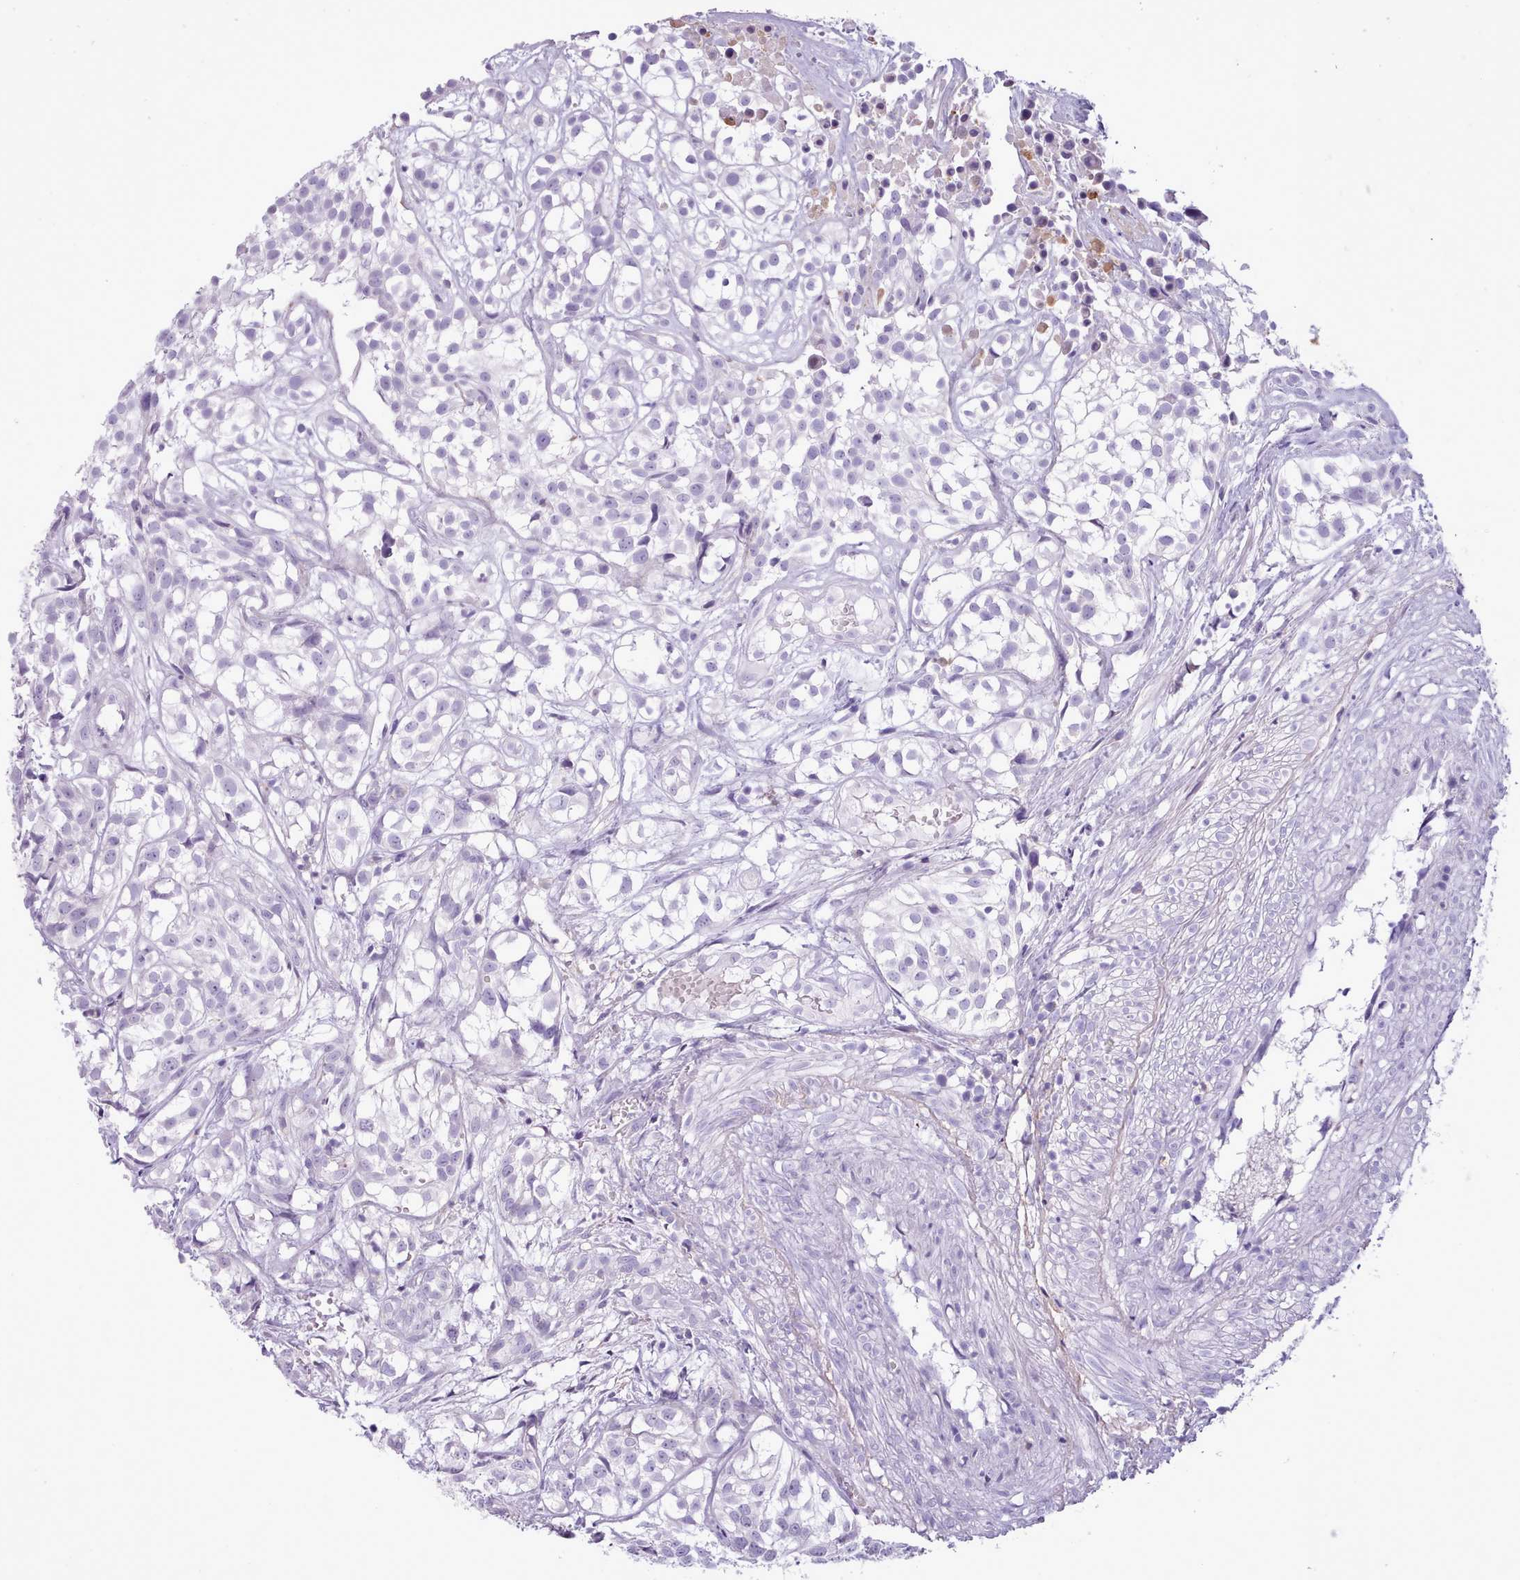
{"staining": {"intensity": "negative", "quantity": "none", "location": "none"}, "tissue": "urothelial cancer", "cell_type": "Tumor cells", "image_type": "cancer", "snomed": [{"axis": "morphology", "description": "Urothelial carcinoma, High grade"}, {"axis": "topography", "description": "Urinary bladder"}], "caption": "An immunohistochemistry micrograph of urothelial carcinoma (high-grade) is shown. There is no staining in tumor cells of urothelial carcinoma (high-grade). Nuclei are stained in blue.", "gene": "CYP2A13", "patient": {"sex": "male", "age": 56}}